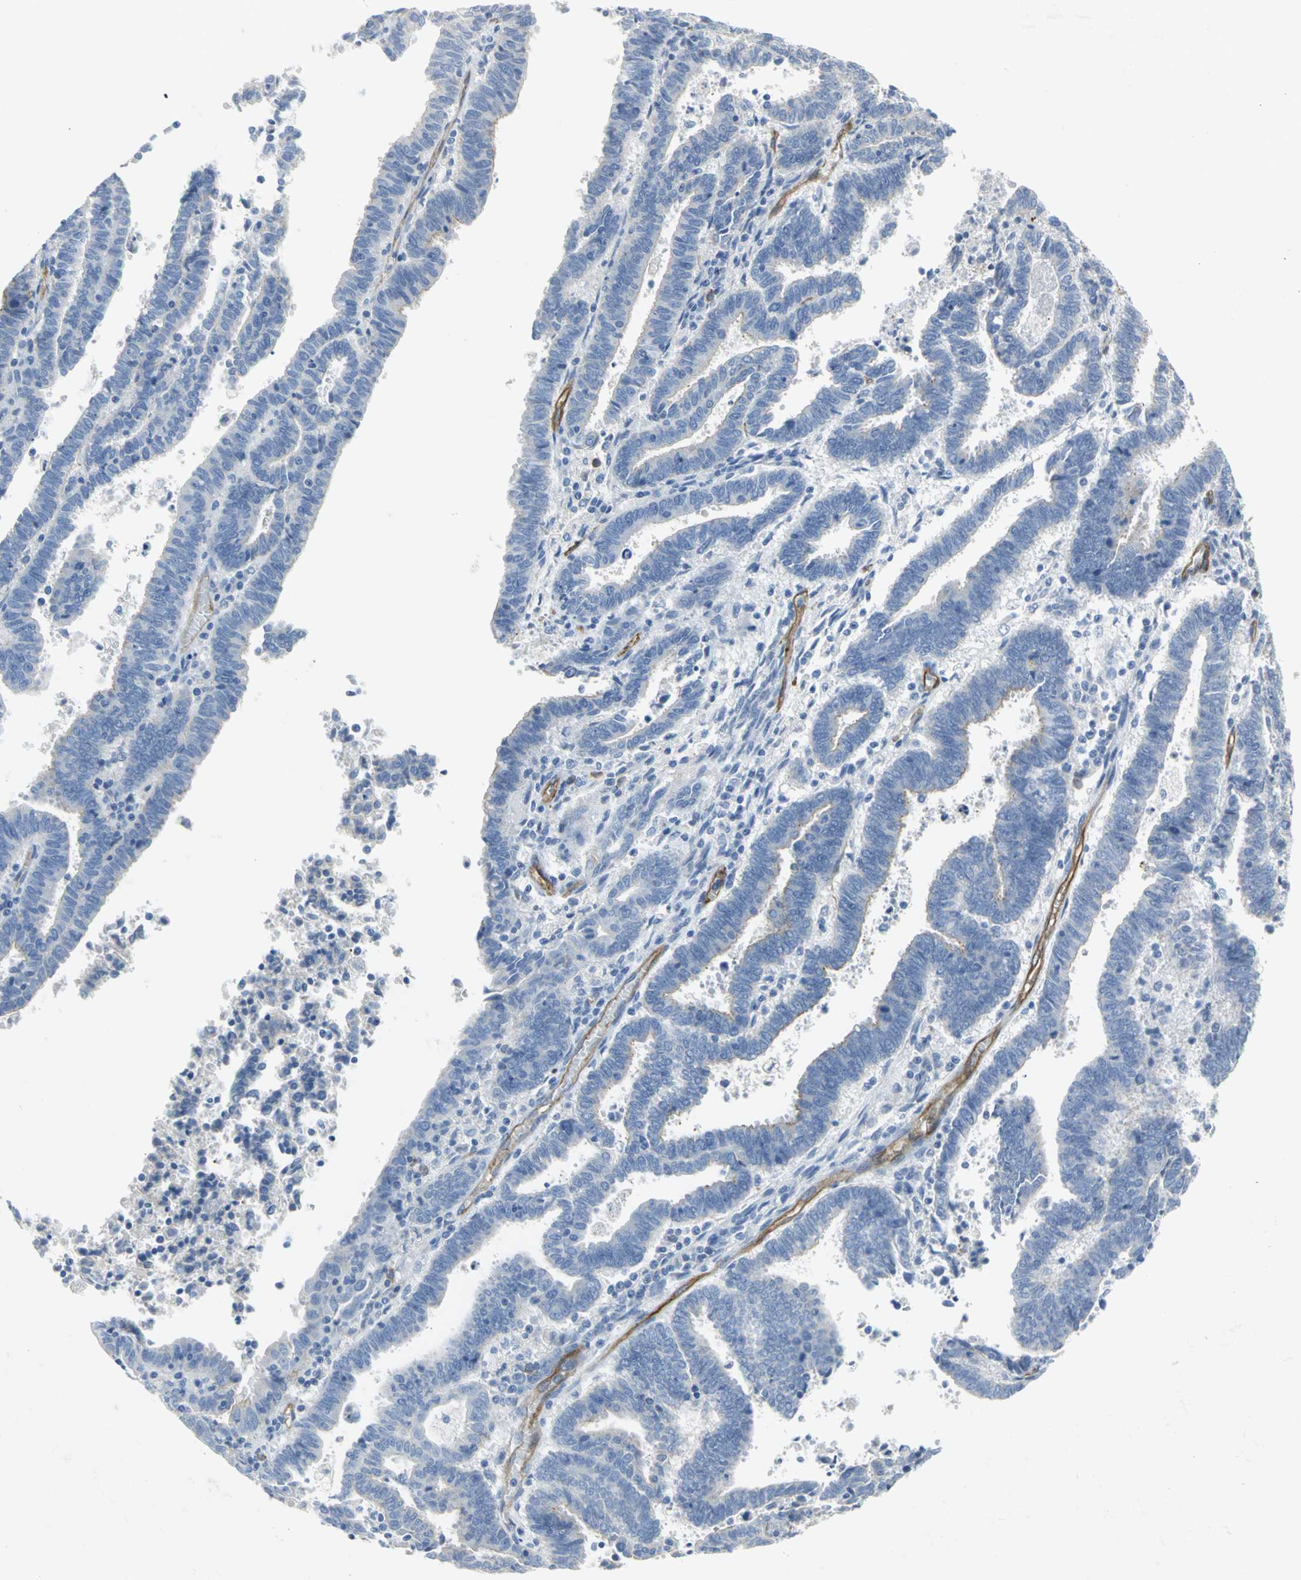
{"staining": {"intensity": "negative", "quantity": "none", "location": "none"}, "tissue": "endometrial cancer", "cell_type": "Tumor cells", "image_type": "cancer", "snomed": [{"axis": "morphology", "description": "Adenocarcinoma, NOS"}, {"axis": "topography", "description": "Uterus"}], "caption": "Tumor cells are negative for protein expression in human endometrial cancer (adenocarcinoma).", "gene": "FLNB", "patient": {"sex": "female", "age": 83}}